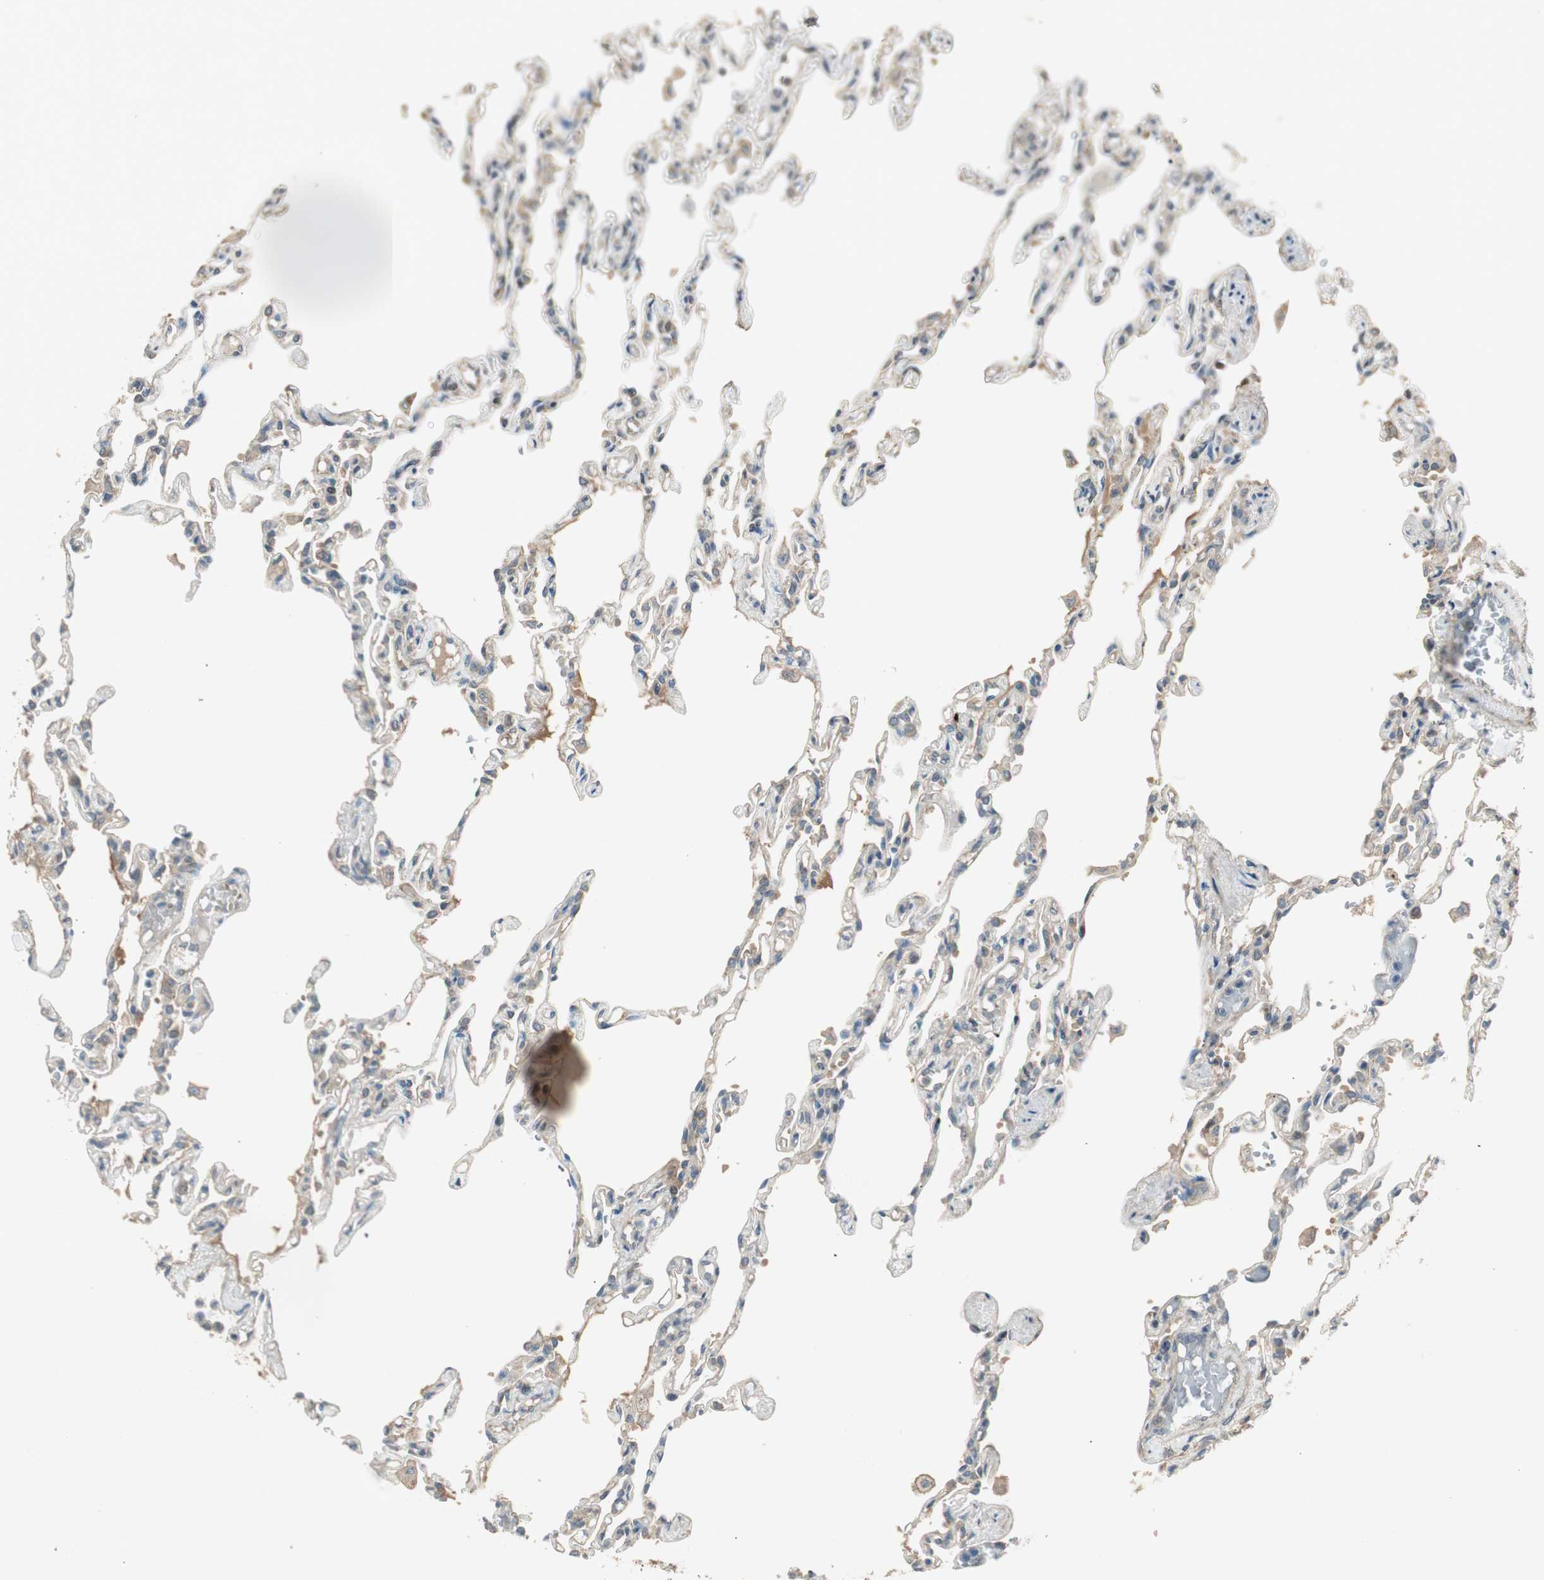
{"staining": {"intensity": "weak", "quantity": "<25%", "location": "cytoplasmic/membranous"}, "tissue": "lung", "cell_type": "Alveolar cells", "image_type": "normal", "snomed": [{"axis": "morphology", "description": "Normal tissue, NOS"}, {"axis": "topography", "description": "Lung"}], "caption": "High power microscopy micrograph of an IHC image of normal lung, revealing no significant positivity in alveolar cells. (Brightfield microscopy of DAB IHC at high magnification).", "gene": "PFDN5", "patient": {"sex": "male", "age": 21}}